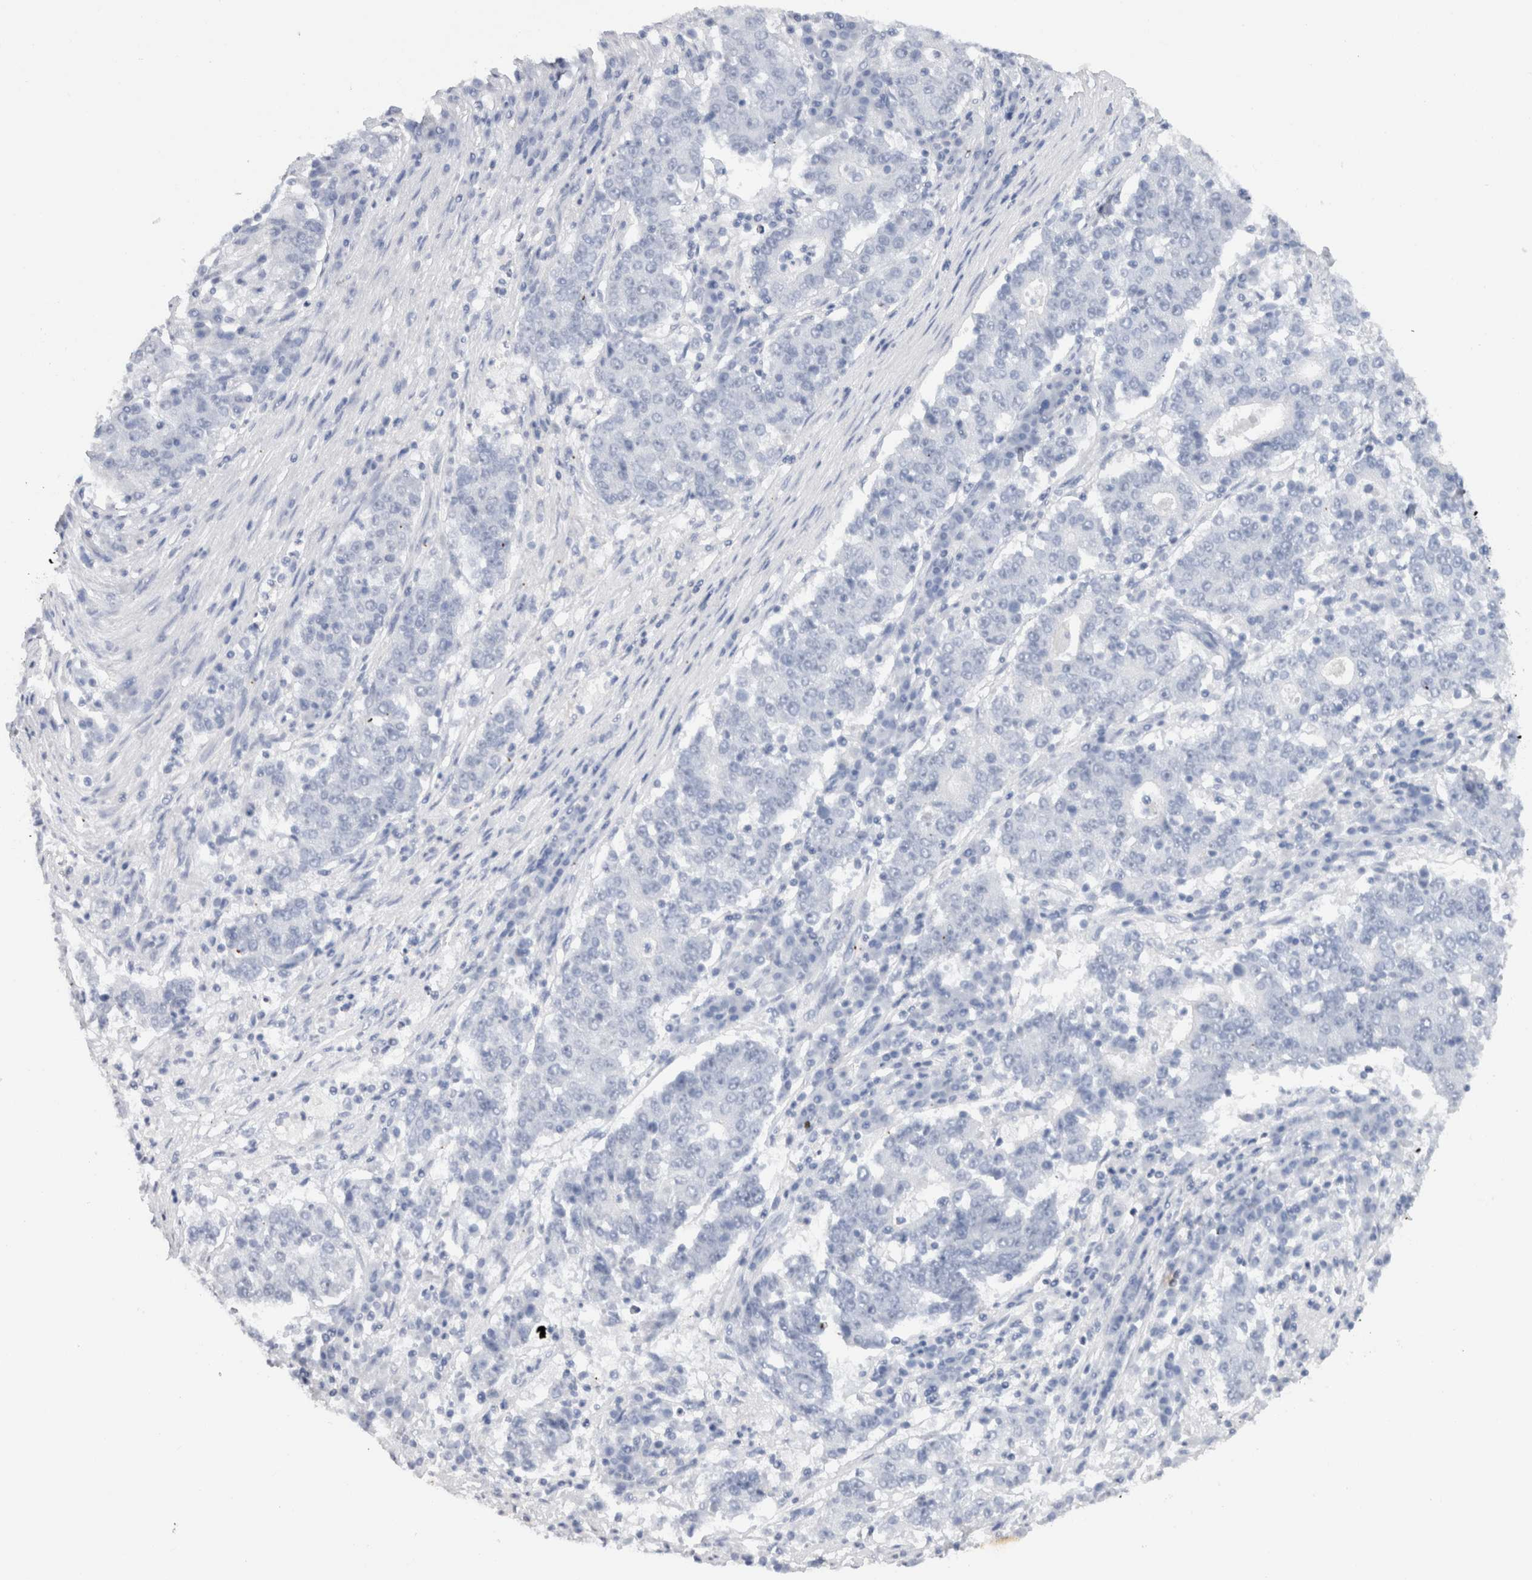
{"staining": {"intensity": "negative", "quantity": "none", "location": "none"}, "tissue": "stomach cancer", "cell_type": "Tumor cells", "image_type": "cancer", "snomed": [{"axis": "morphology", "description": "Adenocarcinoma, NOS"}, {"axis": "topography", "description": "Stomach"}], "caption": "An image of human stomach adenocarcinoma is negative for staining in tumor cells.", "gene": "C9orf50", "patient": {"sex": "male", "age": 59}}